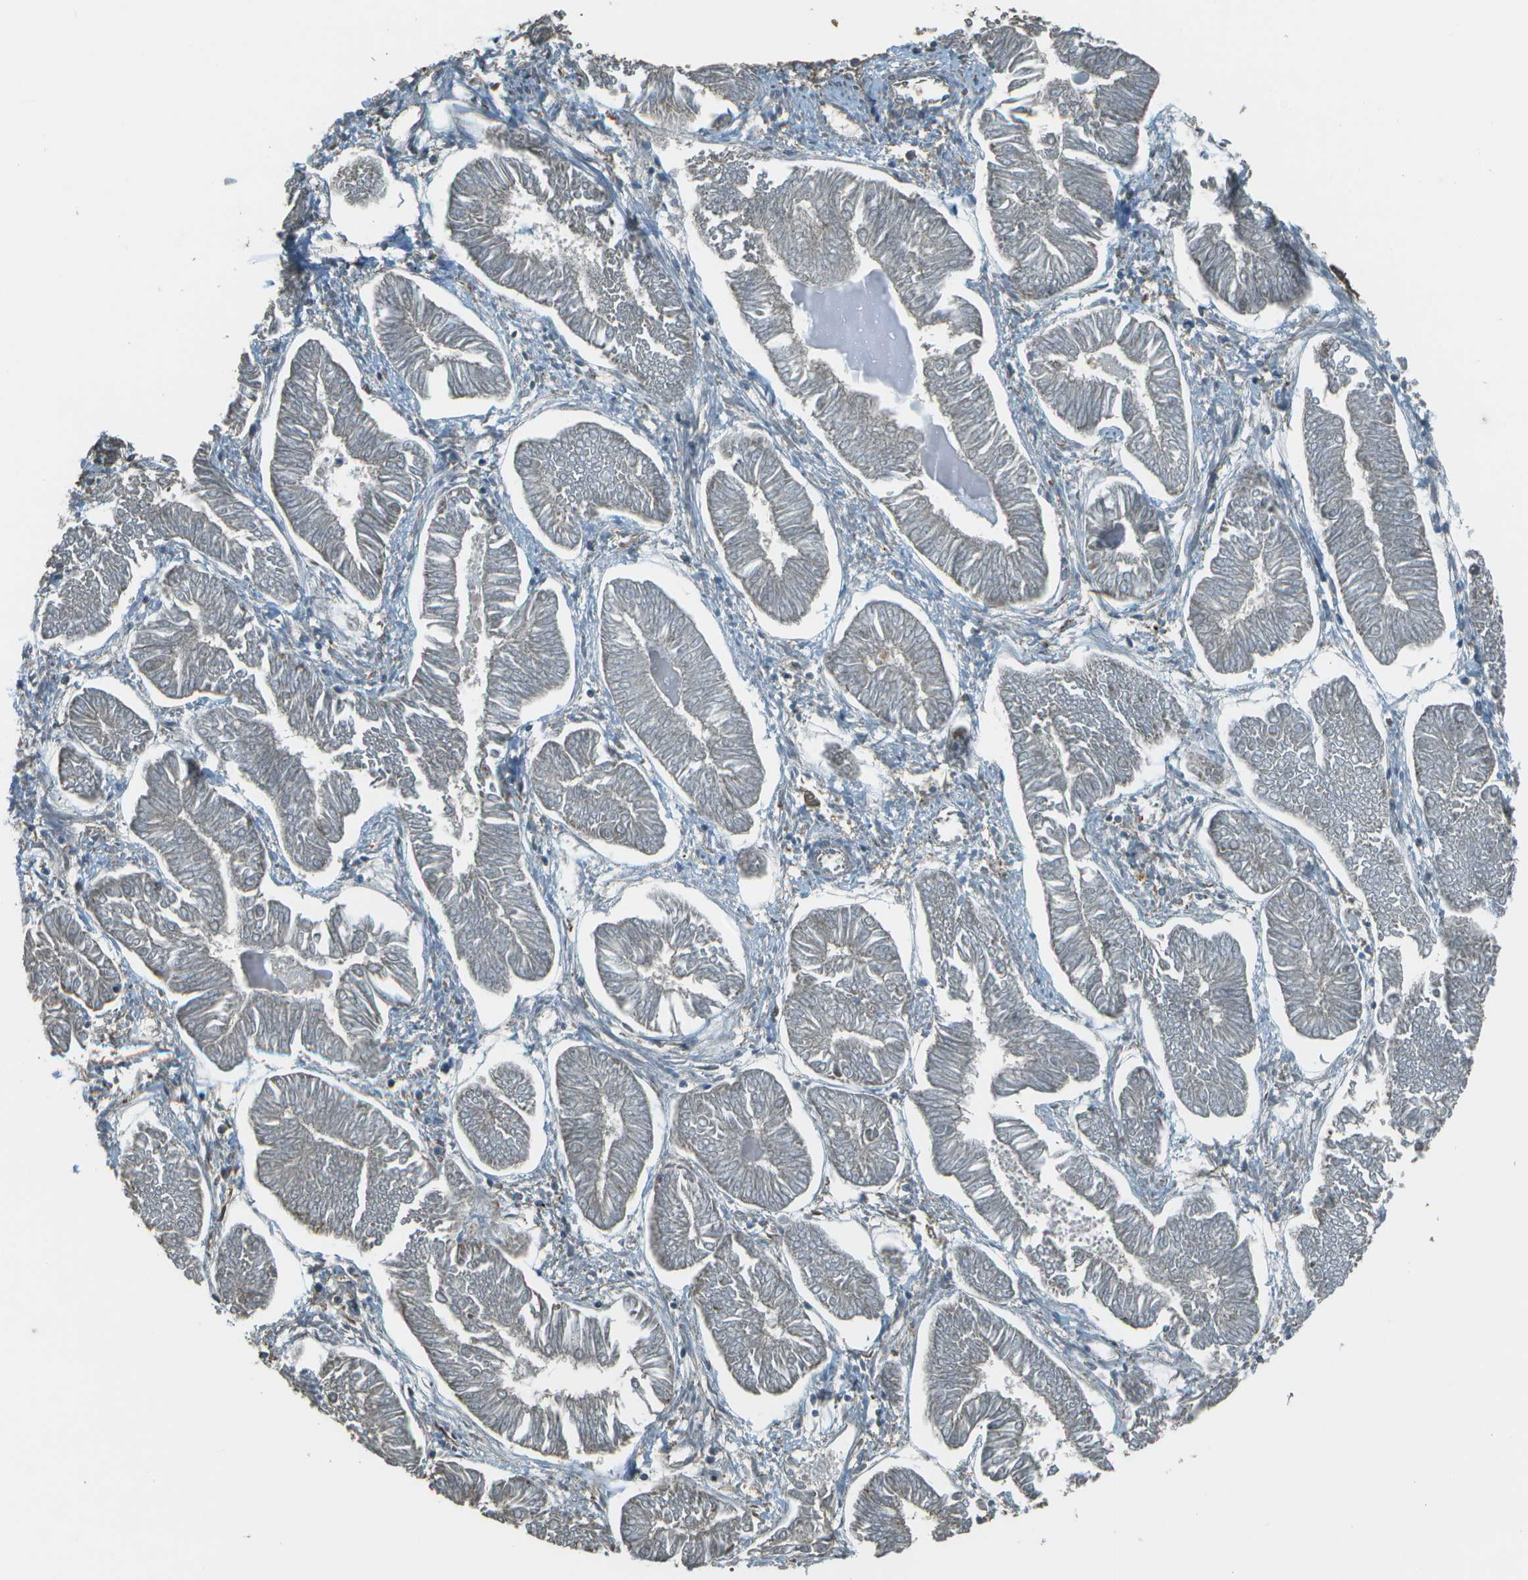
{"staining": {"intensity": "negative", "quantity": "none", "location": "none"}, "tissue": "endometrial cancer", "cell_type": "Tumor cells", "image_type": "cancer", "snomed": [{"axis": "morphology", "description": "Adenocarcinoma, NOS"}, {"axis": "topography", "description": "Endometrium"}], "caption": "IHC photomicrograph of human endometrial cancer stained for a protein (brown), which displays no positivity in tumor cells.", "gene": "PLPBP", "patient": {"sex": "female", "age": 53}}